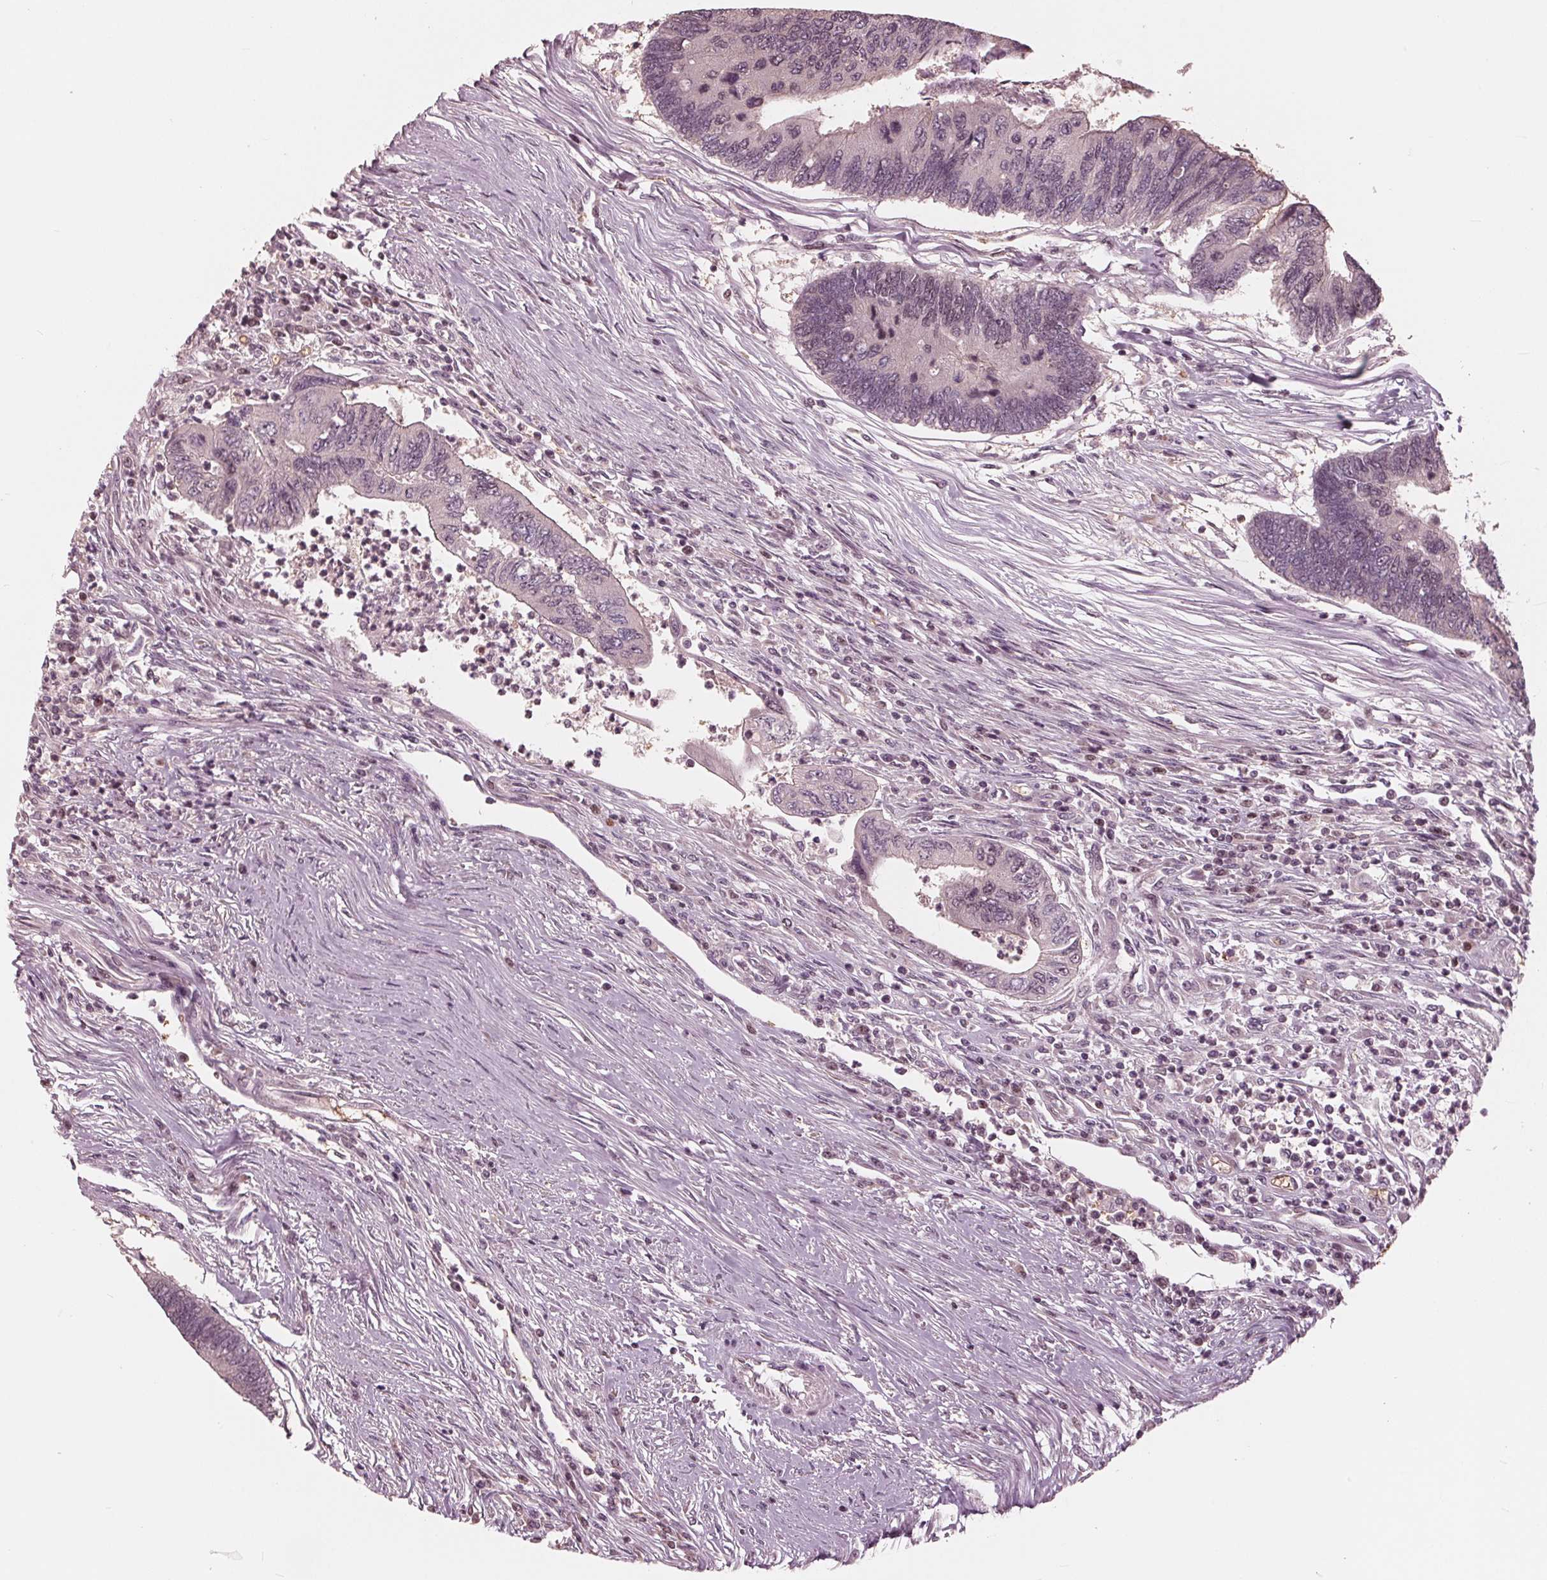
{"staining": {"intensity": "negative", "quantity": "none", "location": "none"}, "tissue": "colorectal cancer", "cell_type": "Tumor cells", "image_type": "cancer", "snomed": [{"axis": "morphology", "description": "Adenocarcinoma, NOS"}, {"axis": "topography", "description": "Colon"}], "caption": "Immunohistochemistry (IHC) histopathology image of human colorectal cancer stained for a protein (brown), which exhibits no staining in tumor cells.", "gene": "HIRIP3", "patient": {"sex": "female", "age": 67}}